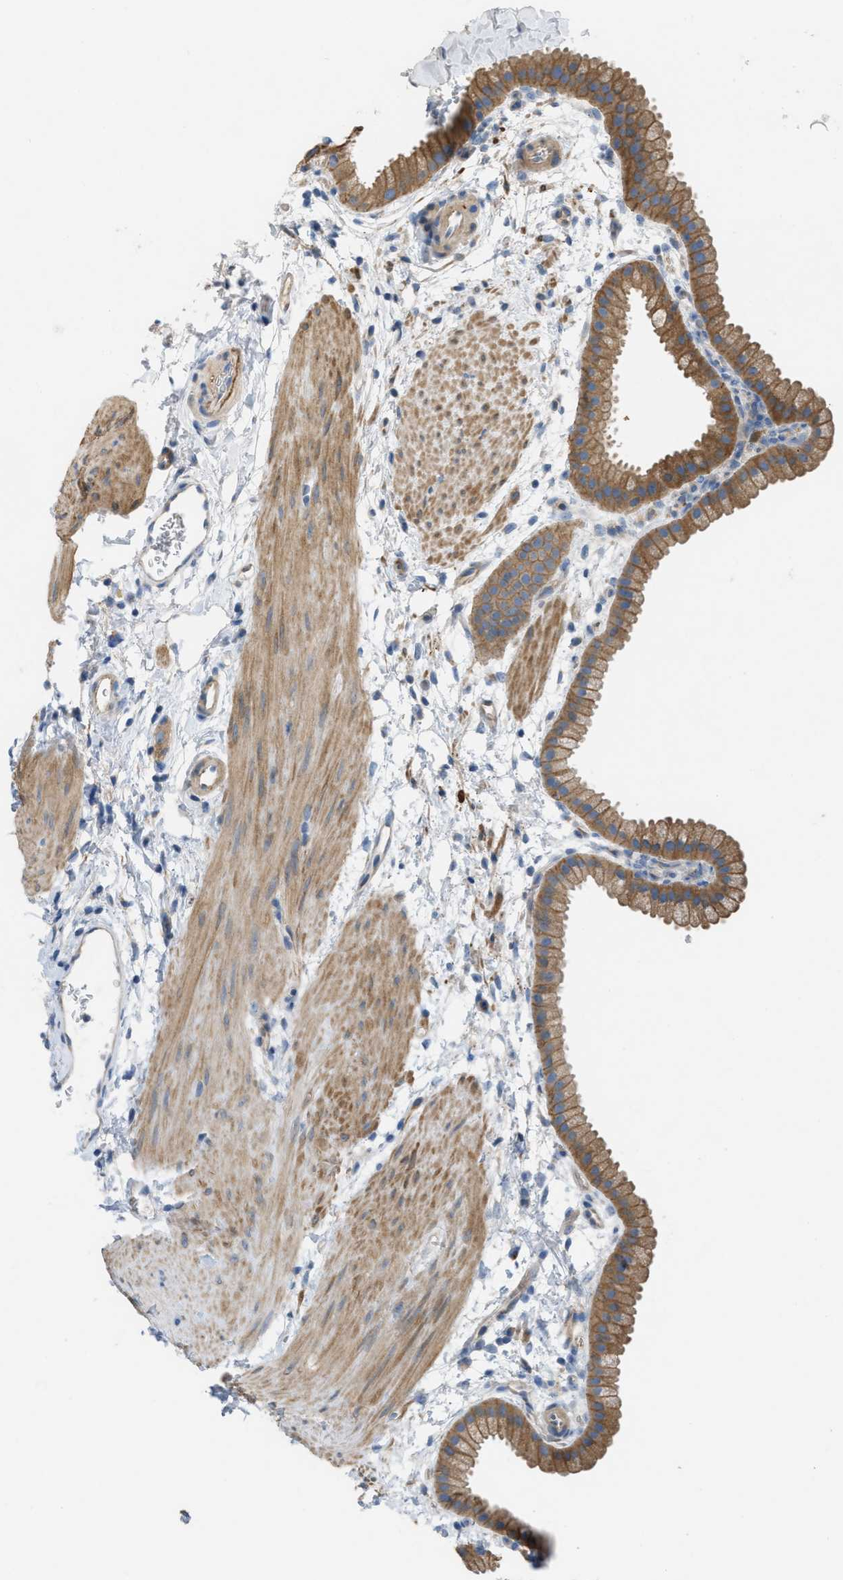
{"staining": {"intensity": "moderate", "quantity": ">75%", "location": "cytoplasmic/membranous"}, "tissue": "gallbladder", "cell_type": "Glandular cells", "image_type": "normal", "snomed": [{"axis": "morphology", "description": "Normal tissue, NOS"}, {"axis": "topography", "description": "Gallbladder"}], "caption": "A high-resolution histopathology image shows immunohistochemistry staining of normal gallbladder, which demonstrates moderate cytoplasmic/membranous expression in approximately >75% of glandular cells.", "gene": "UBA5", "patient": {"sex": "female", "age": 64}}